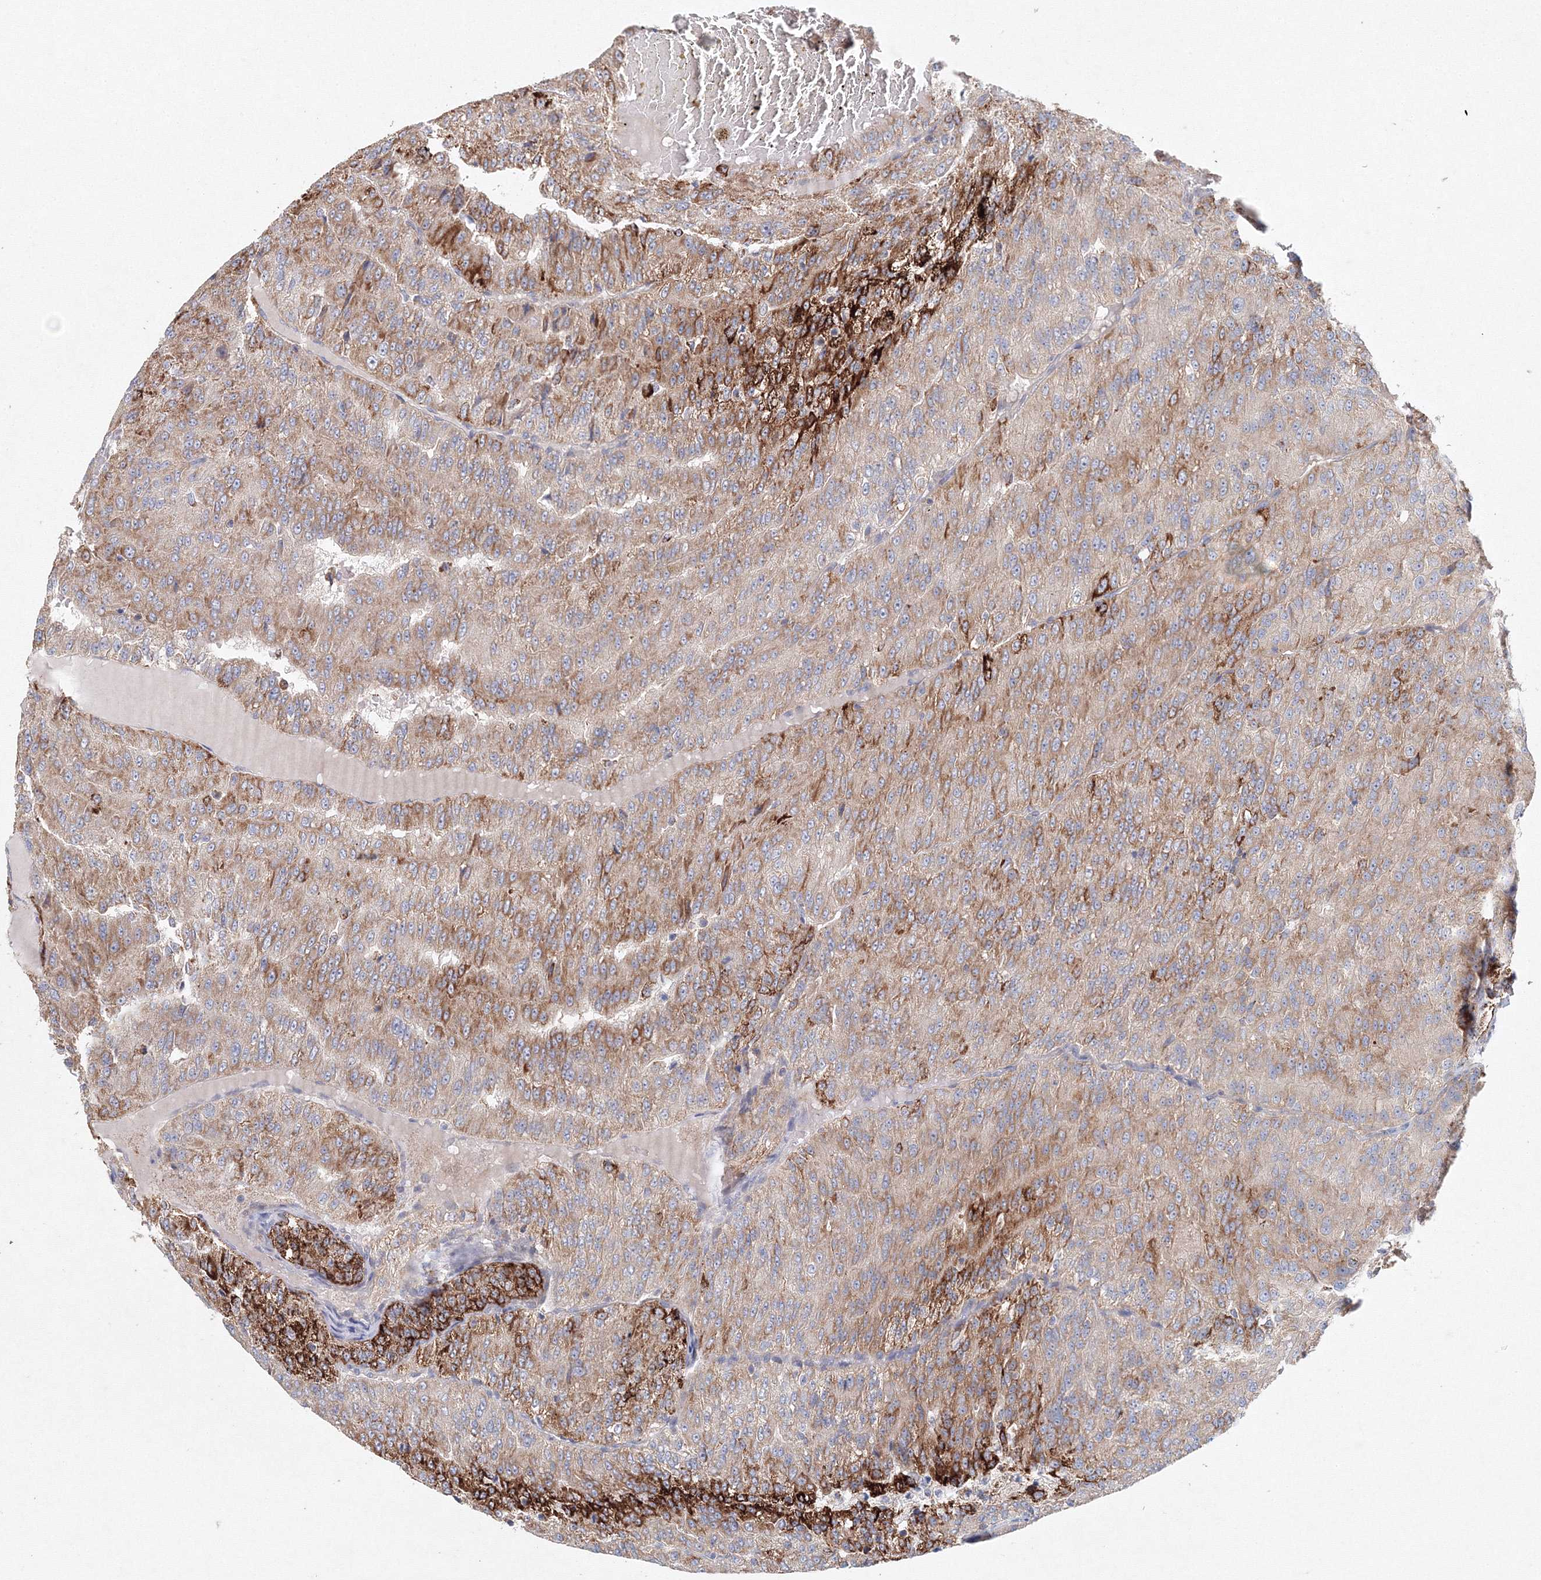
{"staining": {"intensity": "strong", "quantity": "<25%", "location": "cytoplasmic/membranous"}, "tissue": "renal cancer", "cell_type": "Tumor cells", "image_type": "cancer", "snomed": [{"axis": "morphology", "description": "Adenocarcinoma, NOS"}, {"axis": "topography", "description": "Kidney"}], "caption": "Human adenocarcinoma (renal) stained with a brown dye shows strong cytoplasmic/membranous positive expression in approximately <25% of tumor cells.", "gene": "WDR49", "patient": {"sex": "female", "age": 63}}